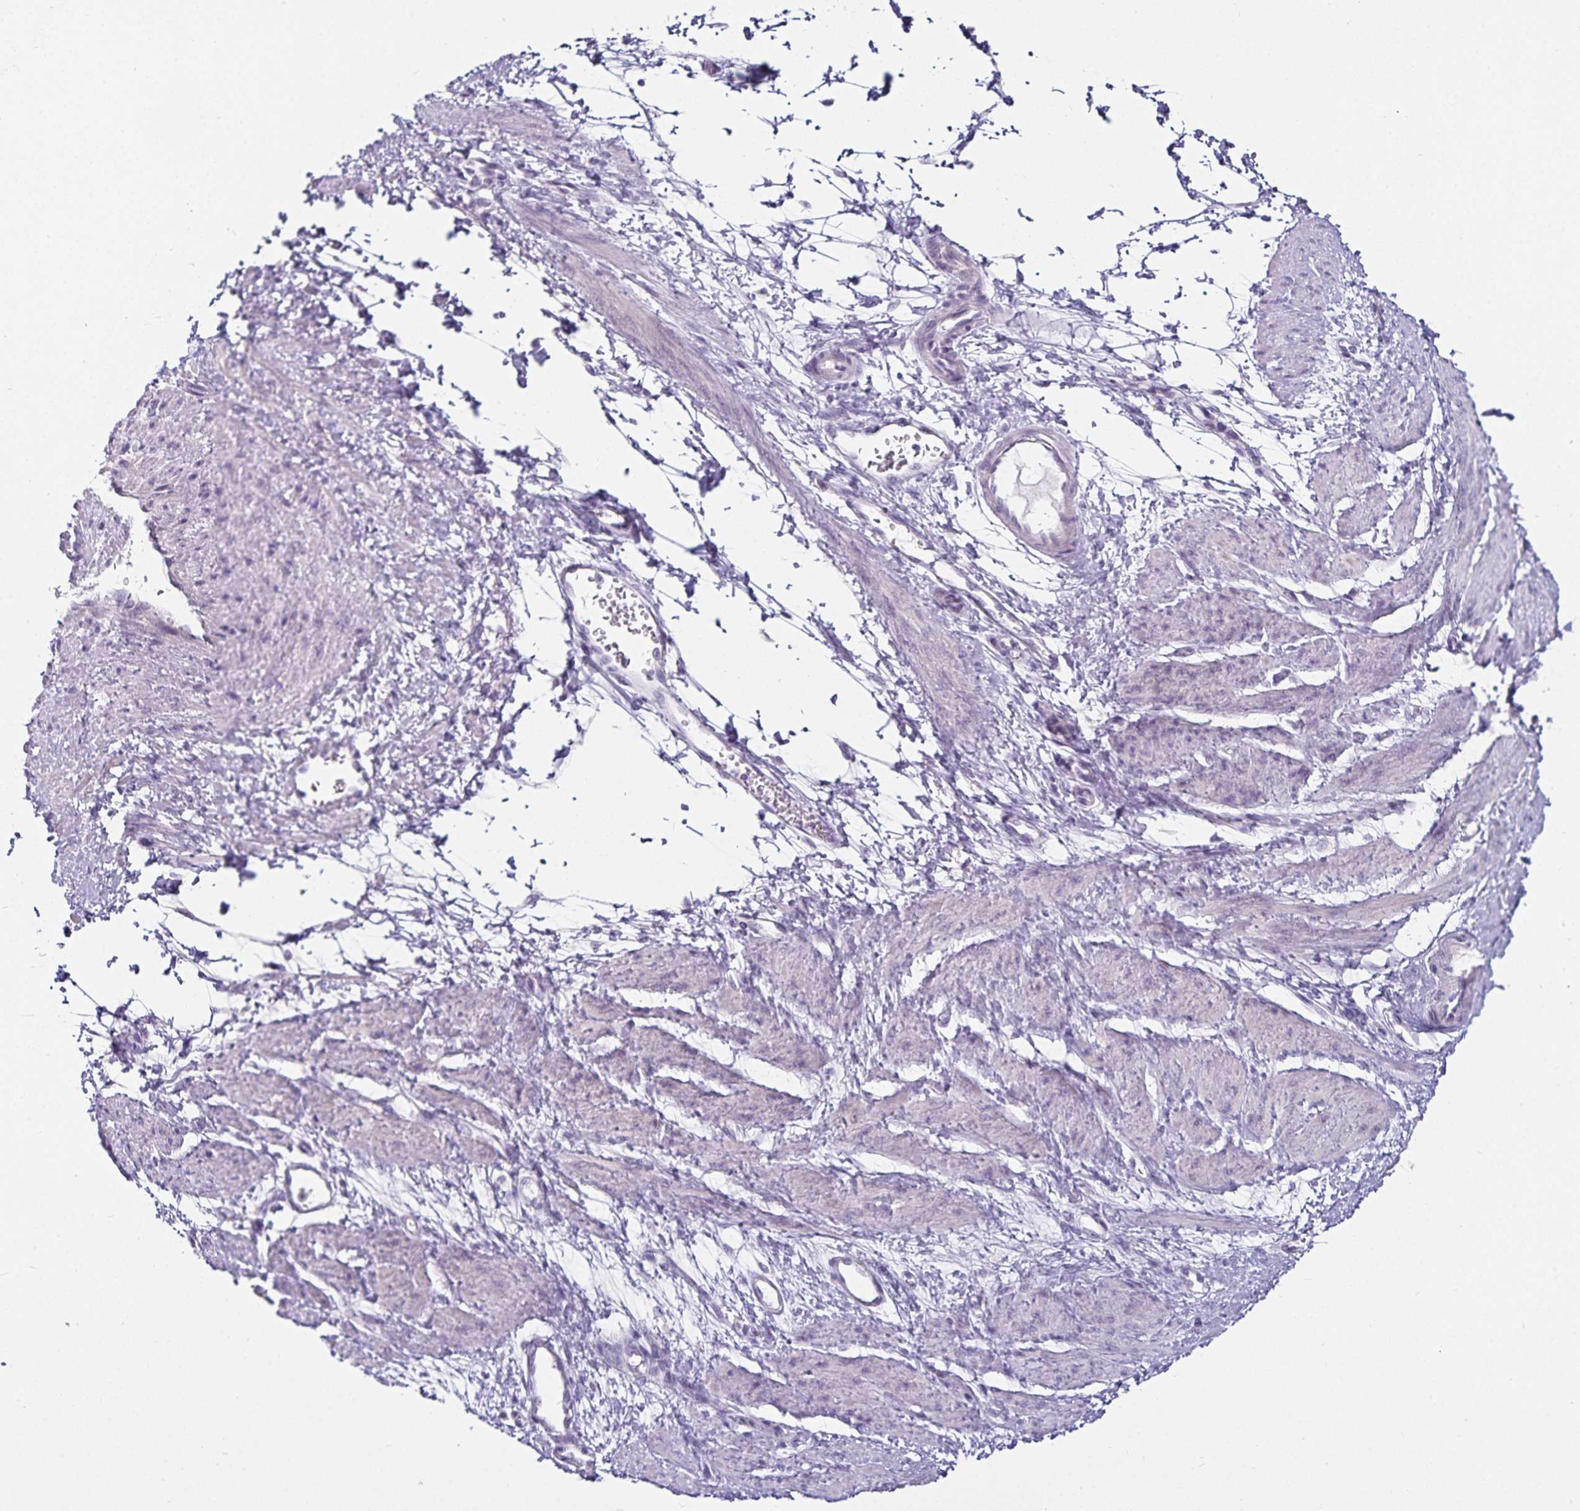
{"staining": {"intensity": "negative", "quantity": "none", "location": "none"}, "tissue": "smooth muscle", "cell_type": "Smooth muscle cells", "image_type": "normal", "snomed": [{"axis": "morphology", "description": "Normal tissue, NOS"}, {"axis": "topography", "description": "Smooth muscle"}, {"axis": "topography", "description": "Uterus"}], "caption": "Smooth muscle cells show no significant protein positivity in benign smooth muscle. Nuclei are stained in blue.", "gene": "CA12", "patient": {"sex": "female", "age": 39}}